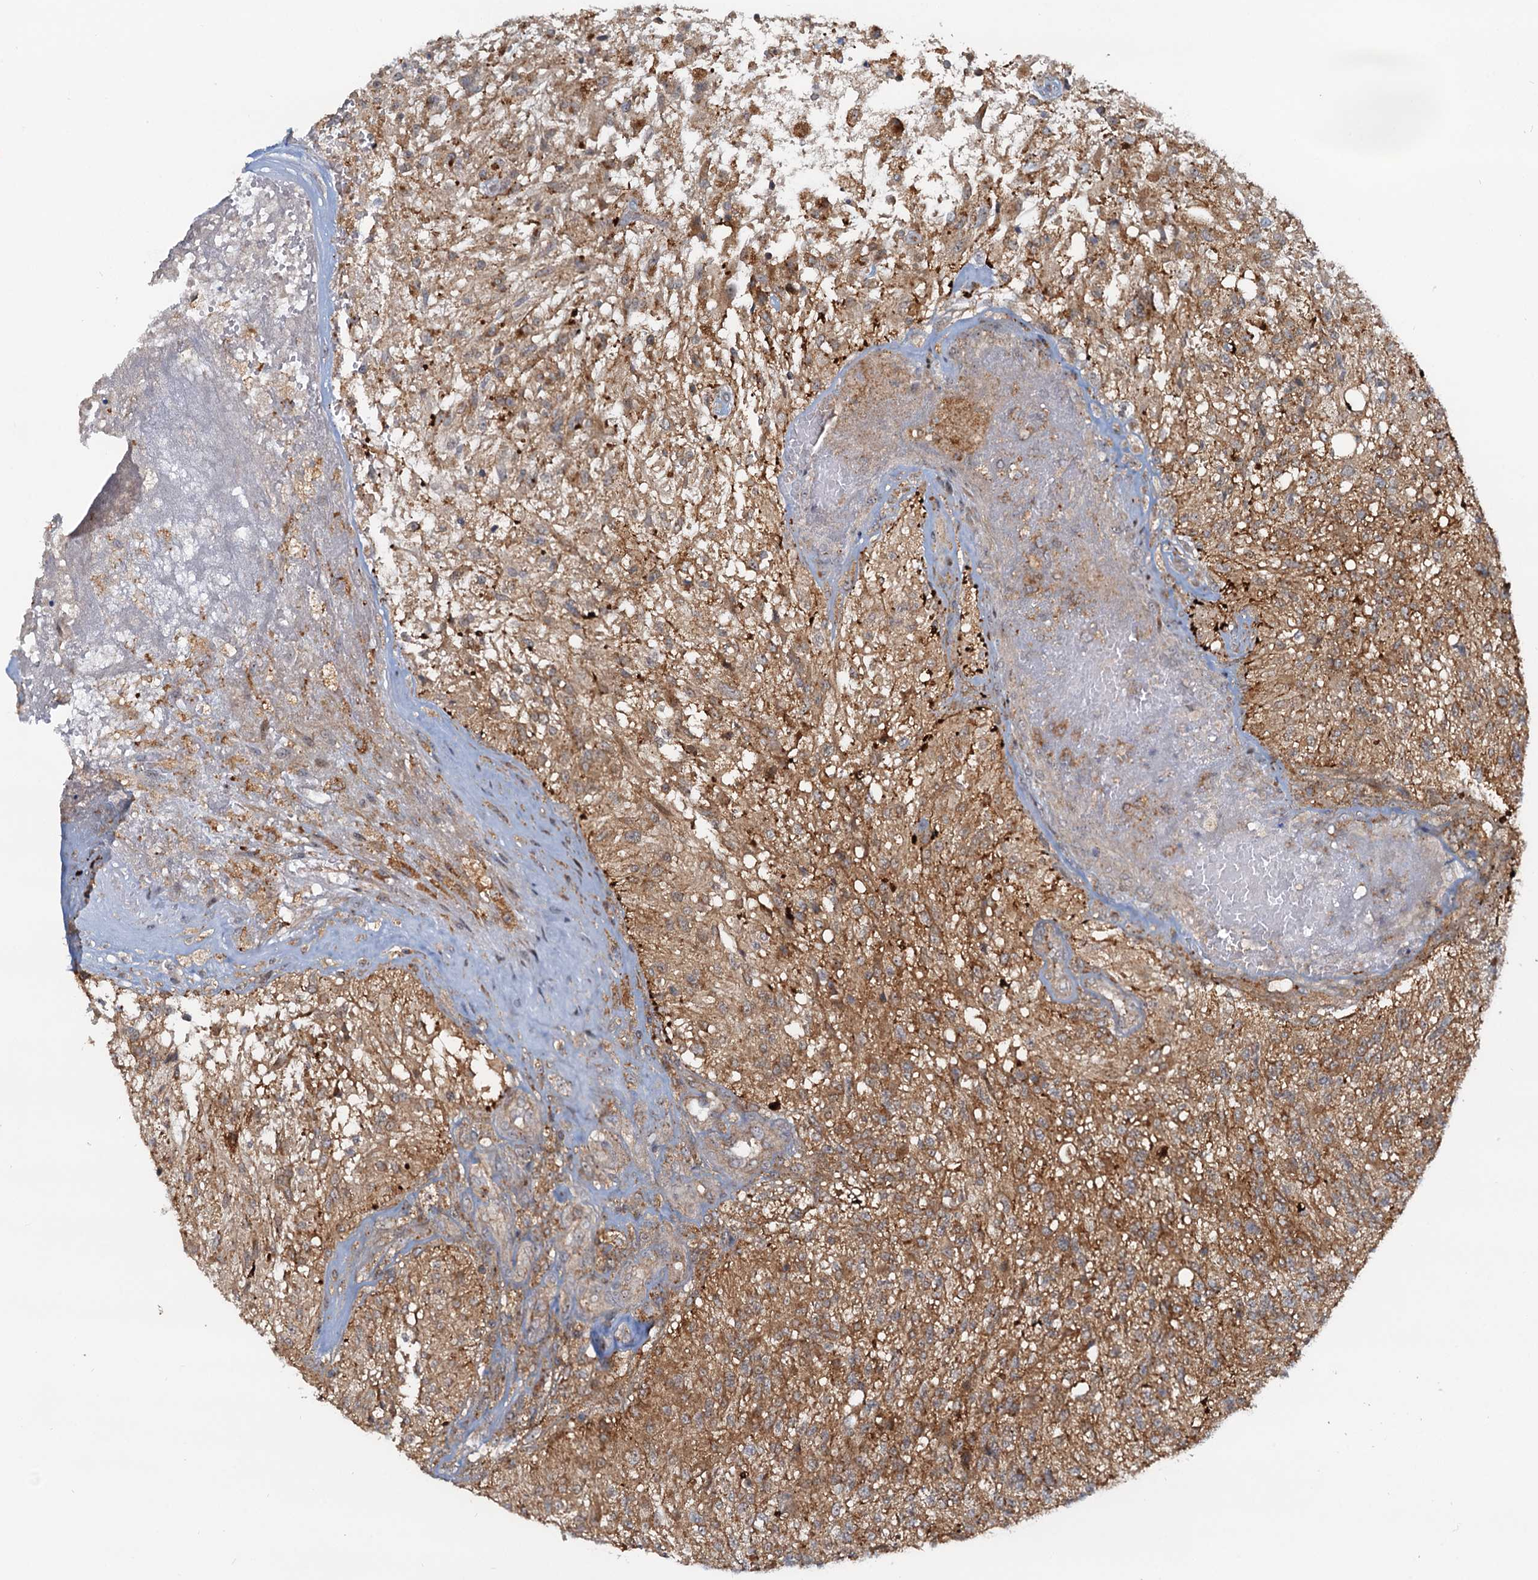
{"staining": {"intensity": "moderate", "quantity": ">75%", "location": "cytoplasmic/membranous"}, "tissue": "glioma", "cell_type": "Tumor cells", "image_type": "cancer", "snomed": [{"axis": "morphology", "description": "Glioma, malignant, High grade"}, {"axis": "topography", "description": "Brain"}], "caption": "High-magnification brightfield microscopy of glioma stained with DAB (brown) and counterstained with hematoxylin (blue). tumor cells exhibit moderate cytoplasmic/membranous positivity is present in about>75% of cells. (DAB IHC, brown staining for protein, blue staining for nuclei).", "gene": "TOLLIP", "patient": {"sex": "male", "age": 56}}